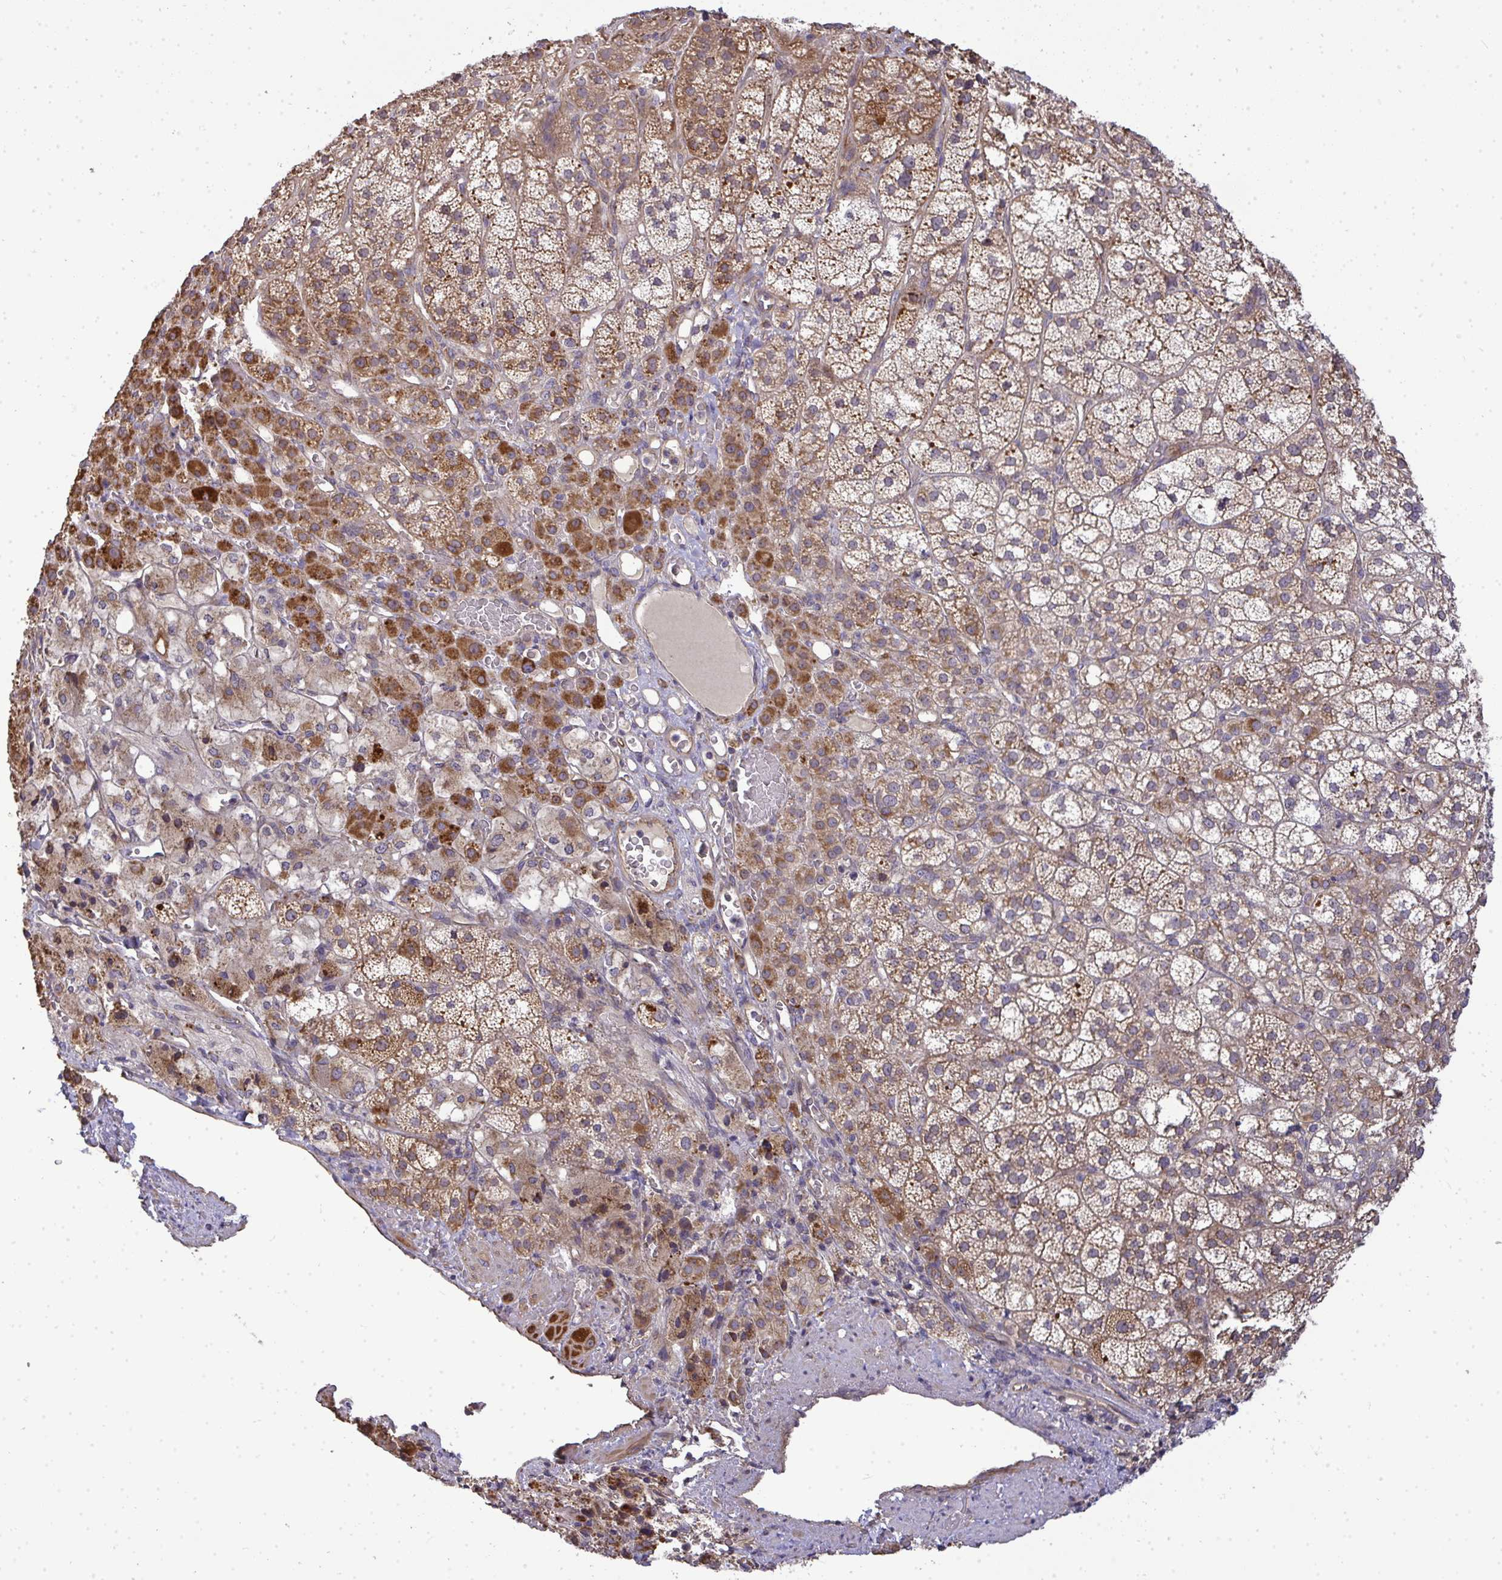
{"staining": {"intensity": "strong", "quantity": "25%-75%", "location": "cytoplasmic/membranous"}, "tissue": "adrenal gland", "cell_type": "Glandular cells", "image_type": "normal", "snomed": [{"axis": "morphology", "description": "Normal tissue, NOS"}, {"axis": "topography", "description": "Adrenal gland"}], "caption": "DAB (3,3'-diaminobenzidine) immunohistochemical staining of unremarkable human adrenal gland displays strong cytoplasmic/membranous protein staining in about 25%-75% of glandular cells.", "gene": "B4GALT6", "patient": {"sex": "female", "age": 60}}